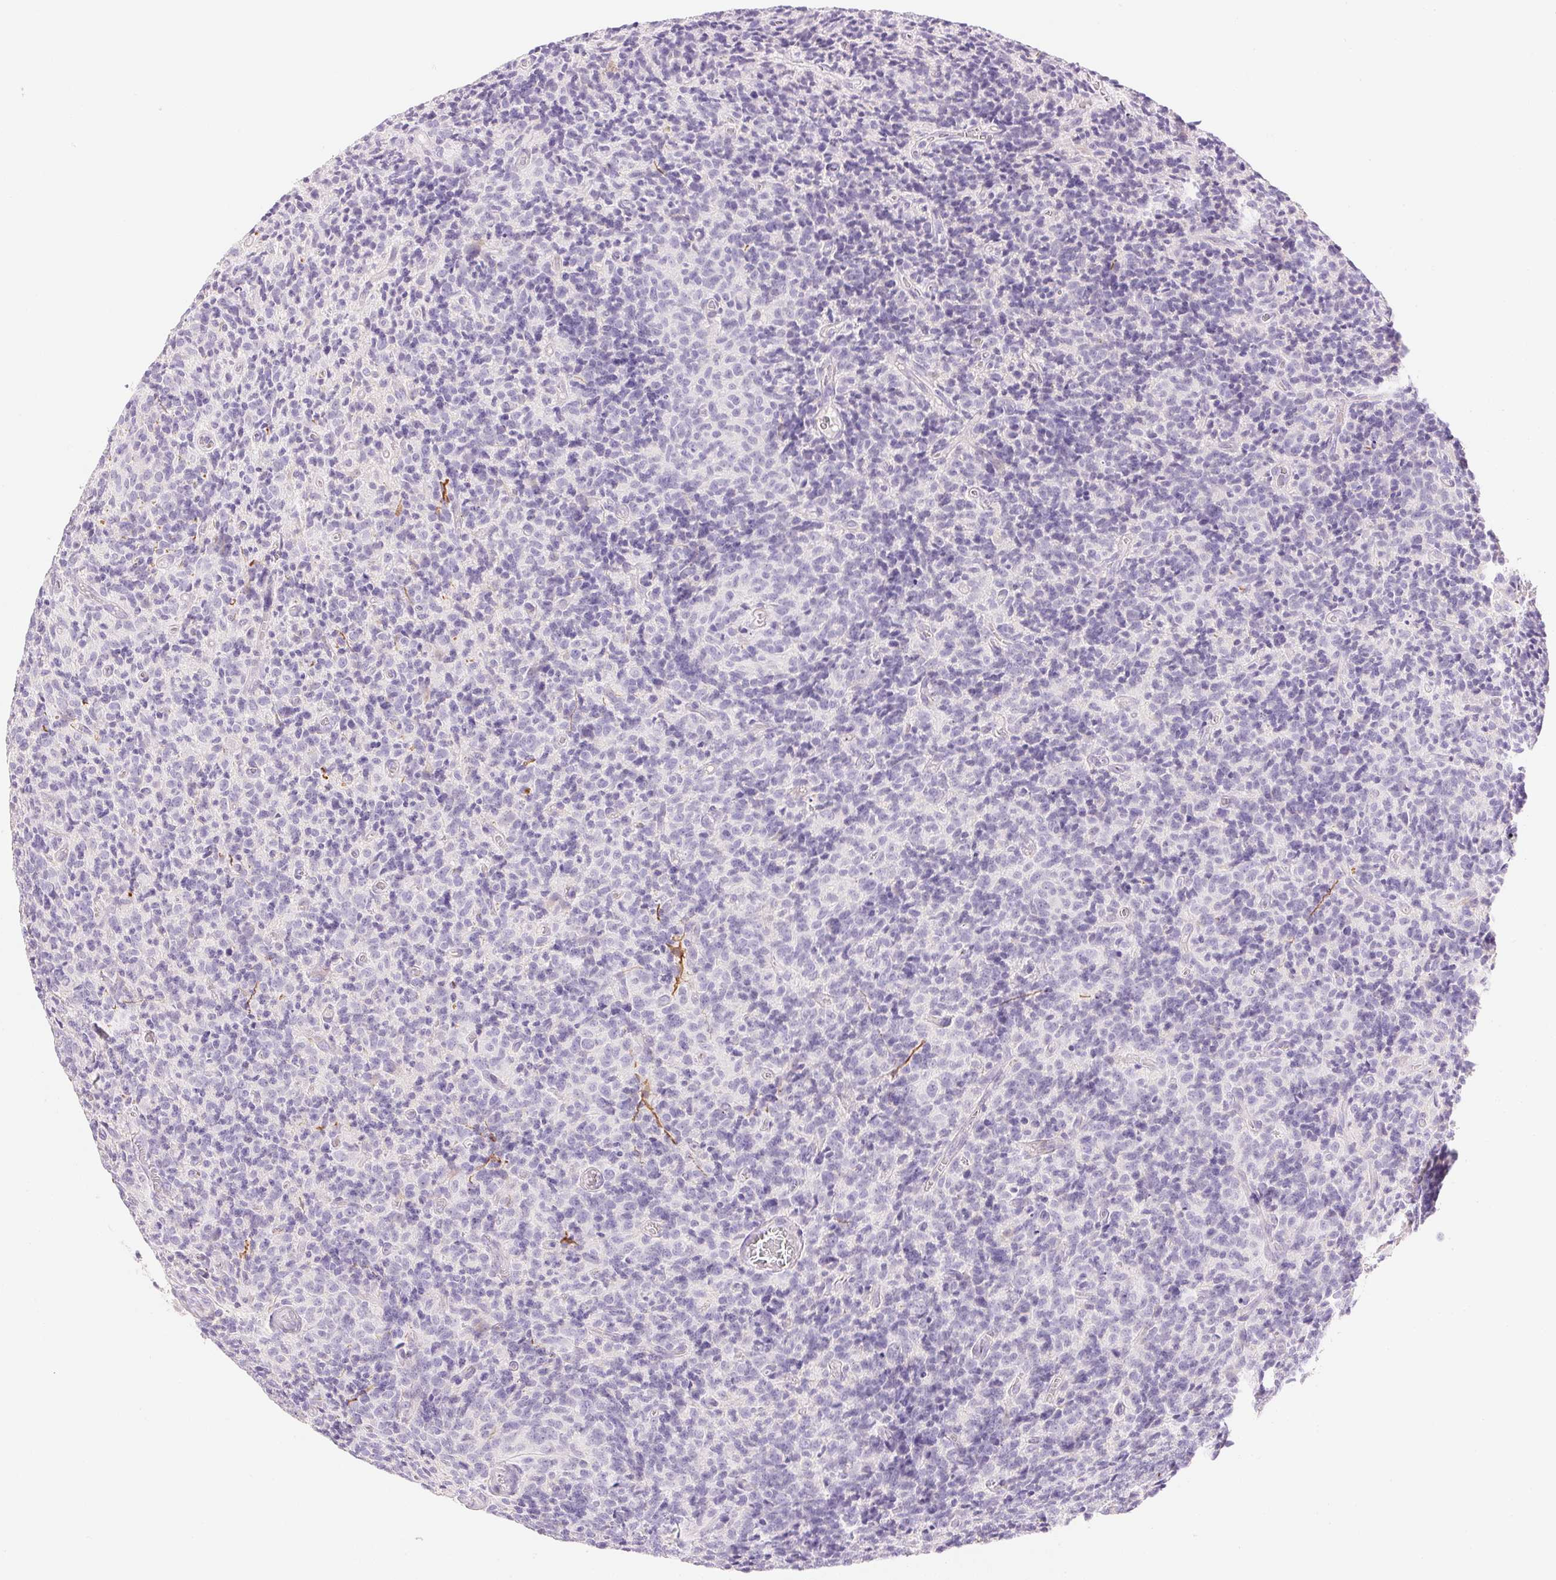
{"staining": {"intensity": "negative", "quantity": "none", "location": "none"}, "tissue": "glioma", "cell_type": "Tumor cells", "image_type": "cancer", "snomed": [{"axis": "morphology", "description": "Glioma, malignant, High grade"}, {"axis": "topography", "description": "Brain"}], "caption": "The micrograph shows no significant expression in tumor cells of glioma.", "gene": "KCNE2", "patient": {"sex": "male", "age": 76}}